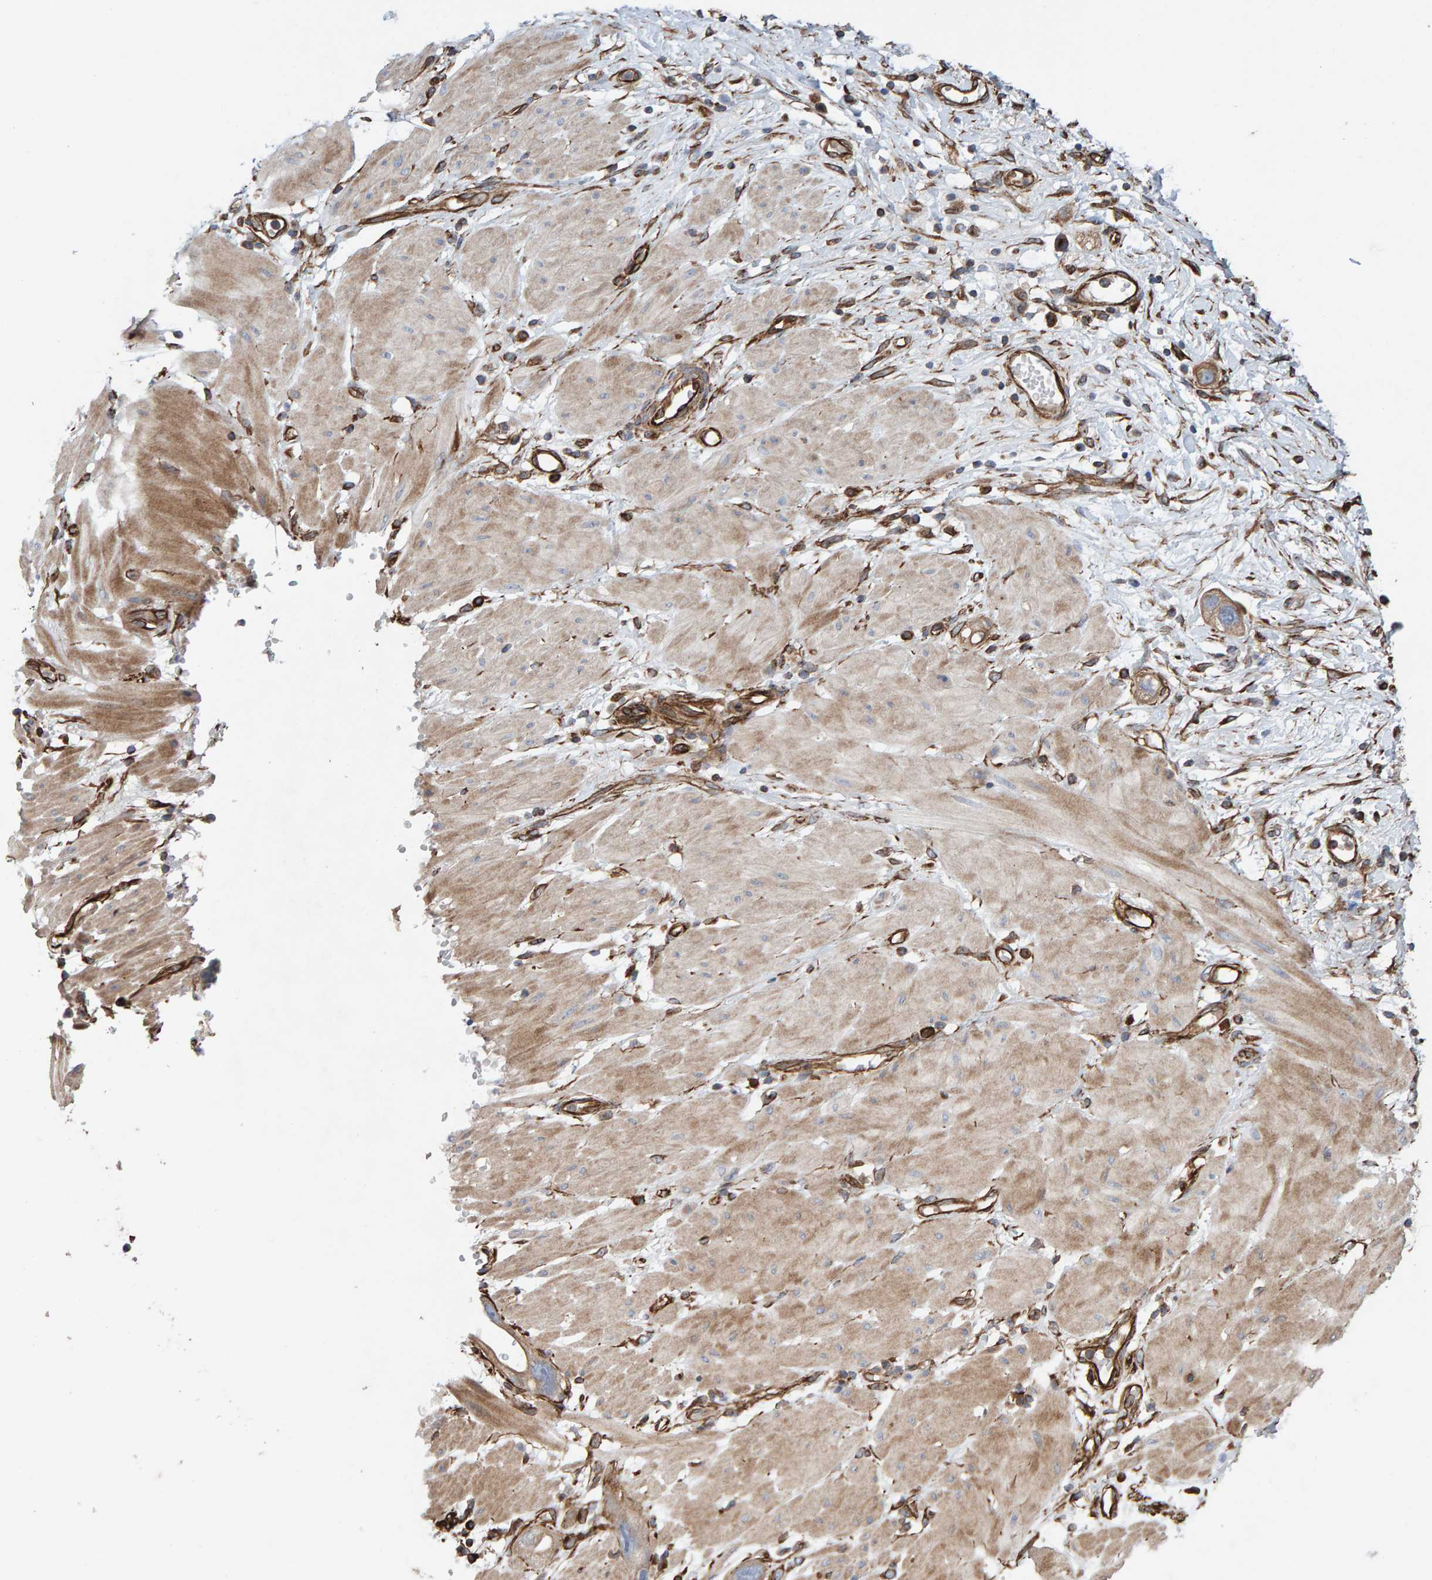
{"staining": {"intensity": "moderate", "quantity": ">75%", "location": "cytoplasmic/membranous"}, "tissue": "stomach cancer", "cell_type": "Tumor cells", "image_type": "cancer", "snomed": [{"axis": "morphology", "description": "Adenocarcinoma, NOS"}, {"axis": "topography", "description": "Stomach"}, {"axis": "topography", "description": "Stomach, lower"}], "caption": "Brown immunohistochemical staining in adenocarcinoma (stomach) reveals moderate cytoplasmic/membranous positivity in approximately >75% of tumor cells.", "gene": "ZNF347", "patient": {"sex": "female", "age": 48}}